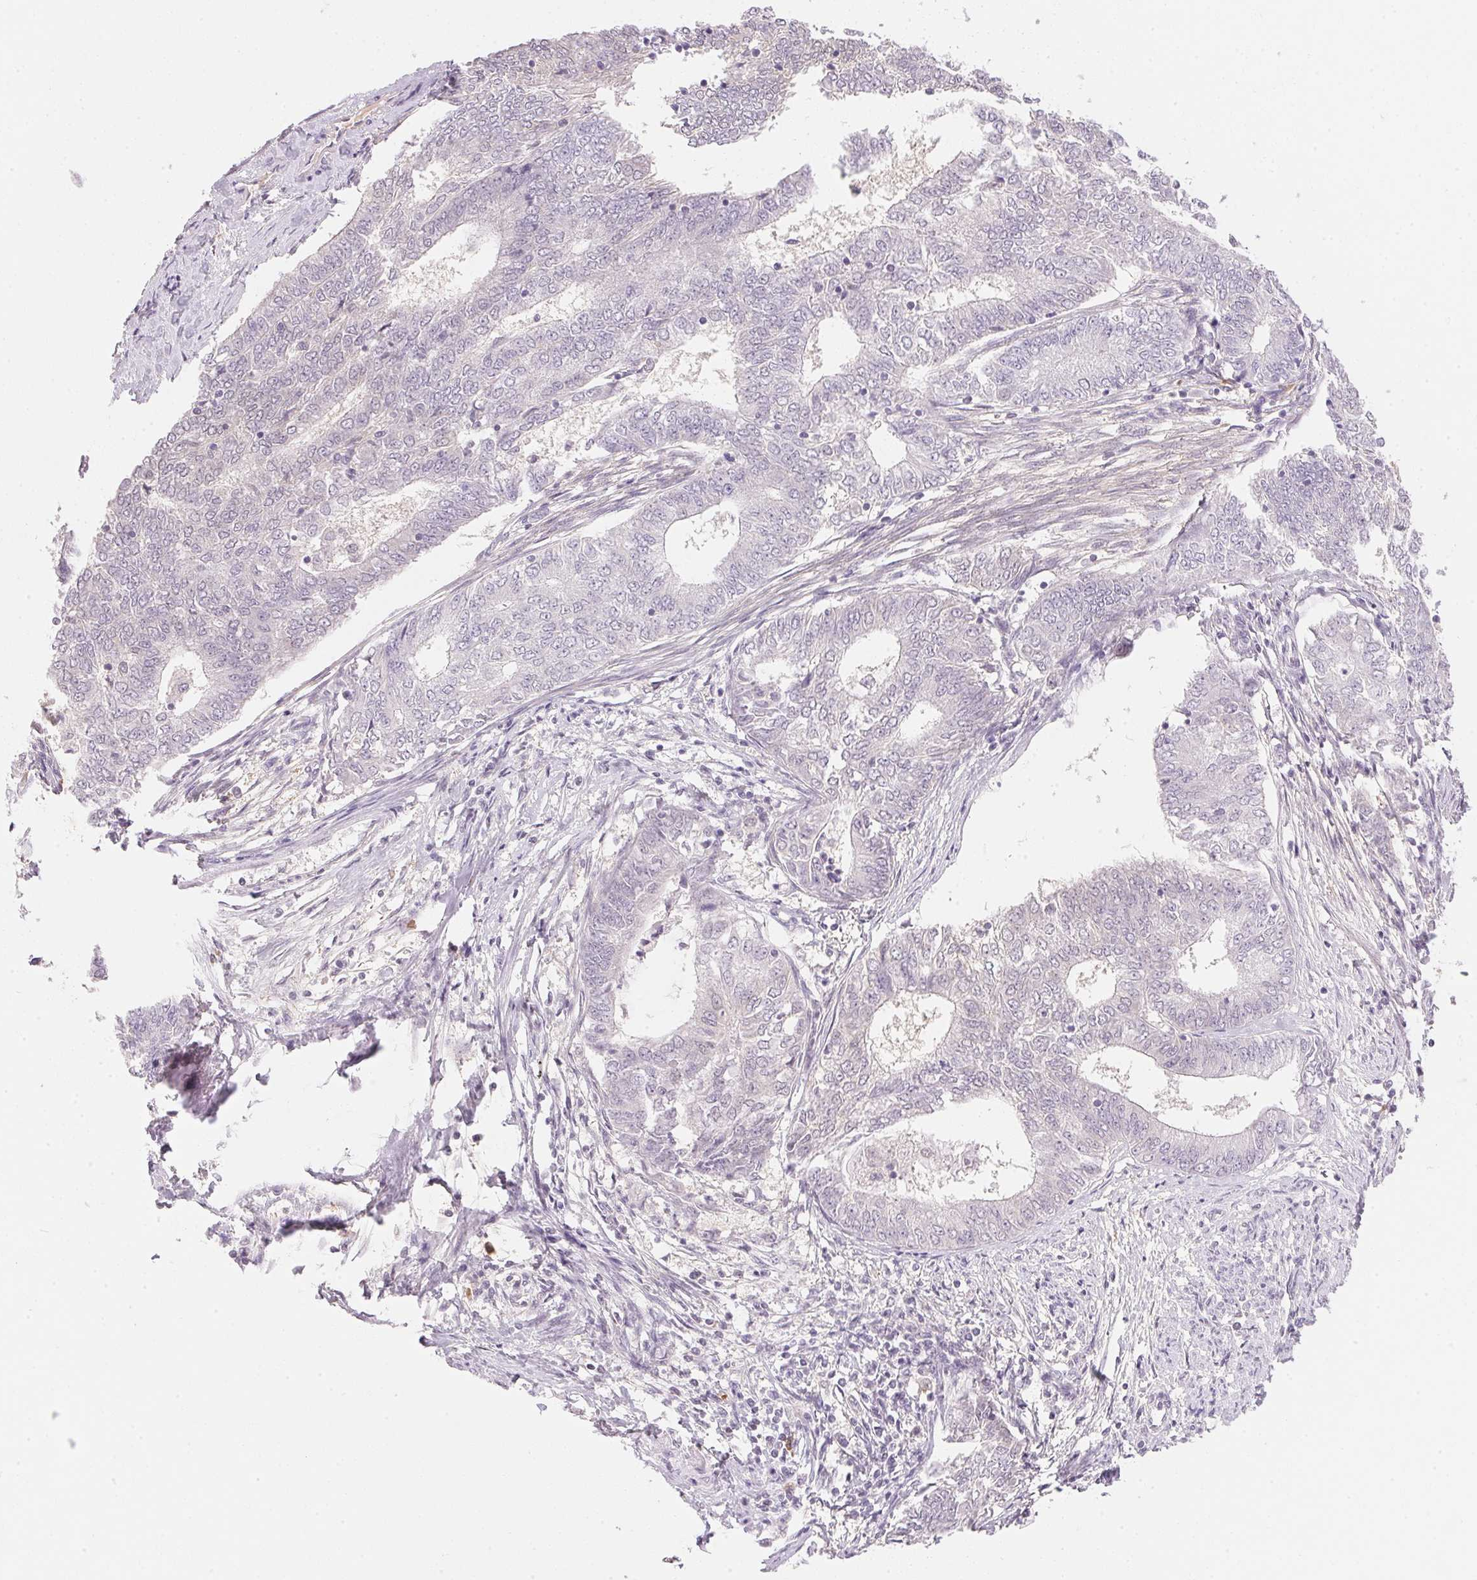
{"staining": {"intensity": "negative", "quantity": "none", "location": "none"}, "tissue": "endometrial cancer", "cell_type": "Tumor cells", "image_type": "cancer", "snomed": [{"axis": "morphology", "description": "Adenocarcinoma, NOS"}, {"axis": "topography", "description": "Endometrium"}], "caption": "Histopathology image shows no protein positivity in tumor cells of endometrial cancer (adenocarcinoma) tissue.", "gene": "FNDC4", "patient": {"sex": "female", "age": 62}}